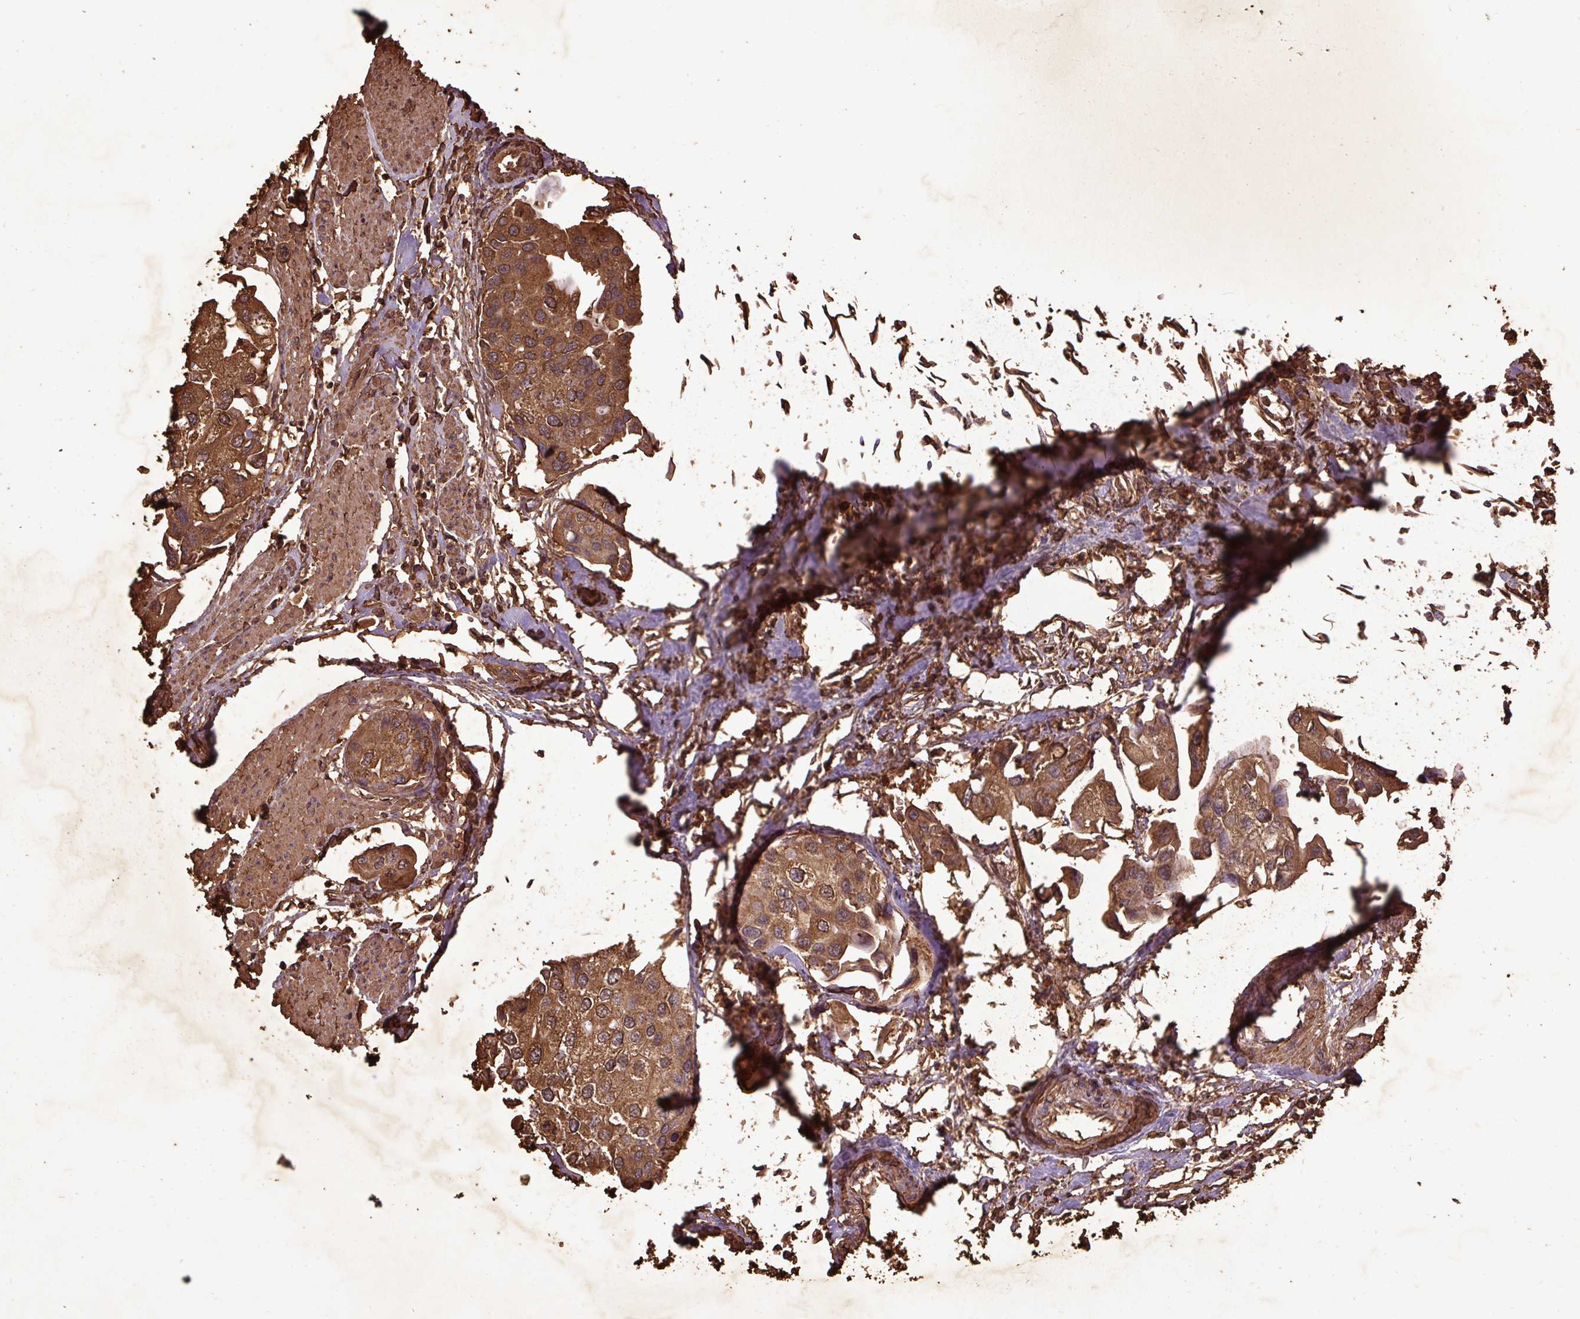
{"staining": {"intensity": "moderate", "quantity": ">75%", "location": "cytoplasmic/membranous"}, "tissue": "urothelial cancer", "cell_type": "Tumor cells", "image_type": "cancer", "snomed": [{"axis": "morphology", "description": "Urothelial carcinoma, High grade"}, {"axis": "topography", "description": "Urinary bladder"}], "caption": "Immunohistochemistry (IHC) staining of urothelial carcinoma (high-grade), which exhibits medium levels of moderate cytoplasmic/membranous staining in approximately >75% of tumor cells indicating moderate cytoplasmic/membranous protein staining. The staining was performed using DAB (brown) for protein detection and nuclei were counterstained in hematoxylin (blue).", "gene": "LRTM2", "patient": {"sex": "male", "age": 64}}